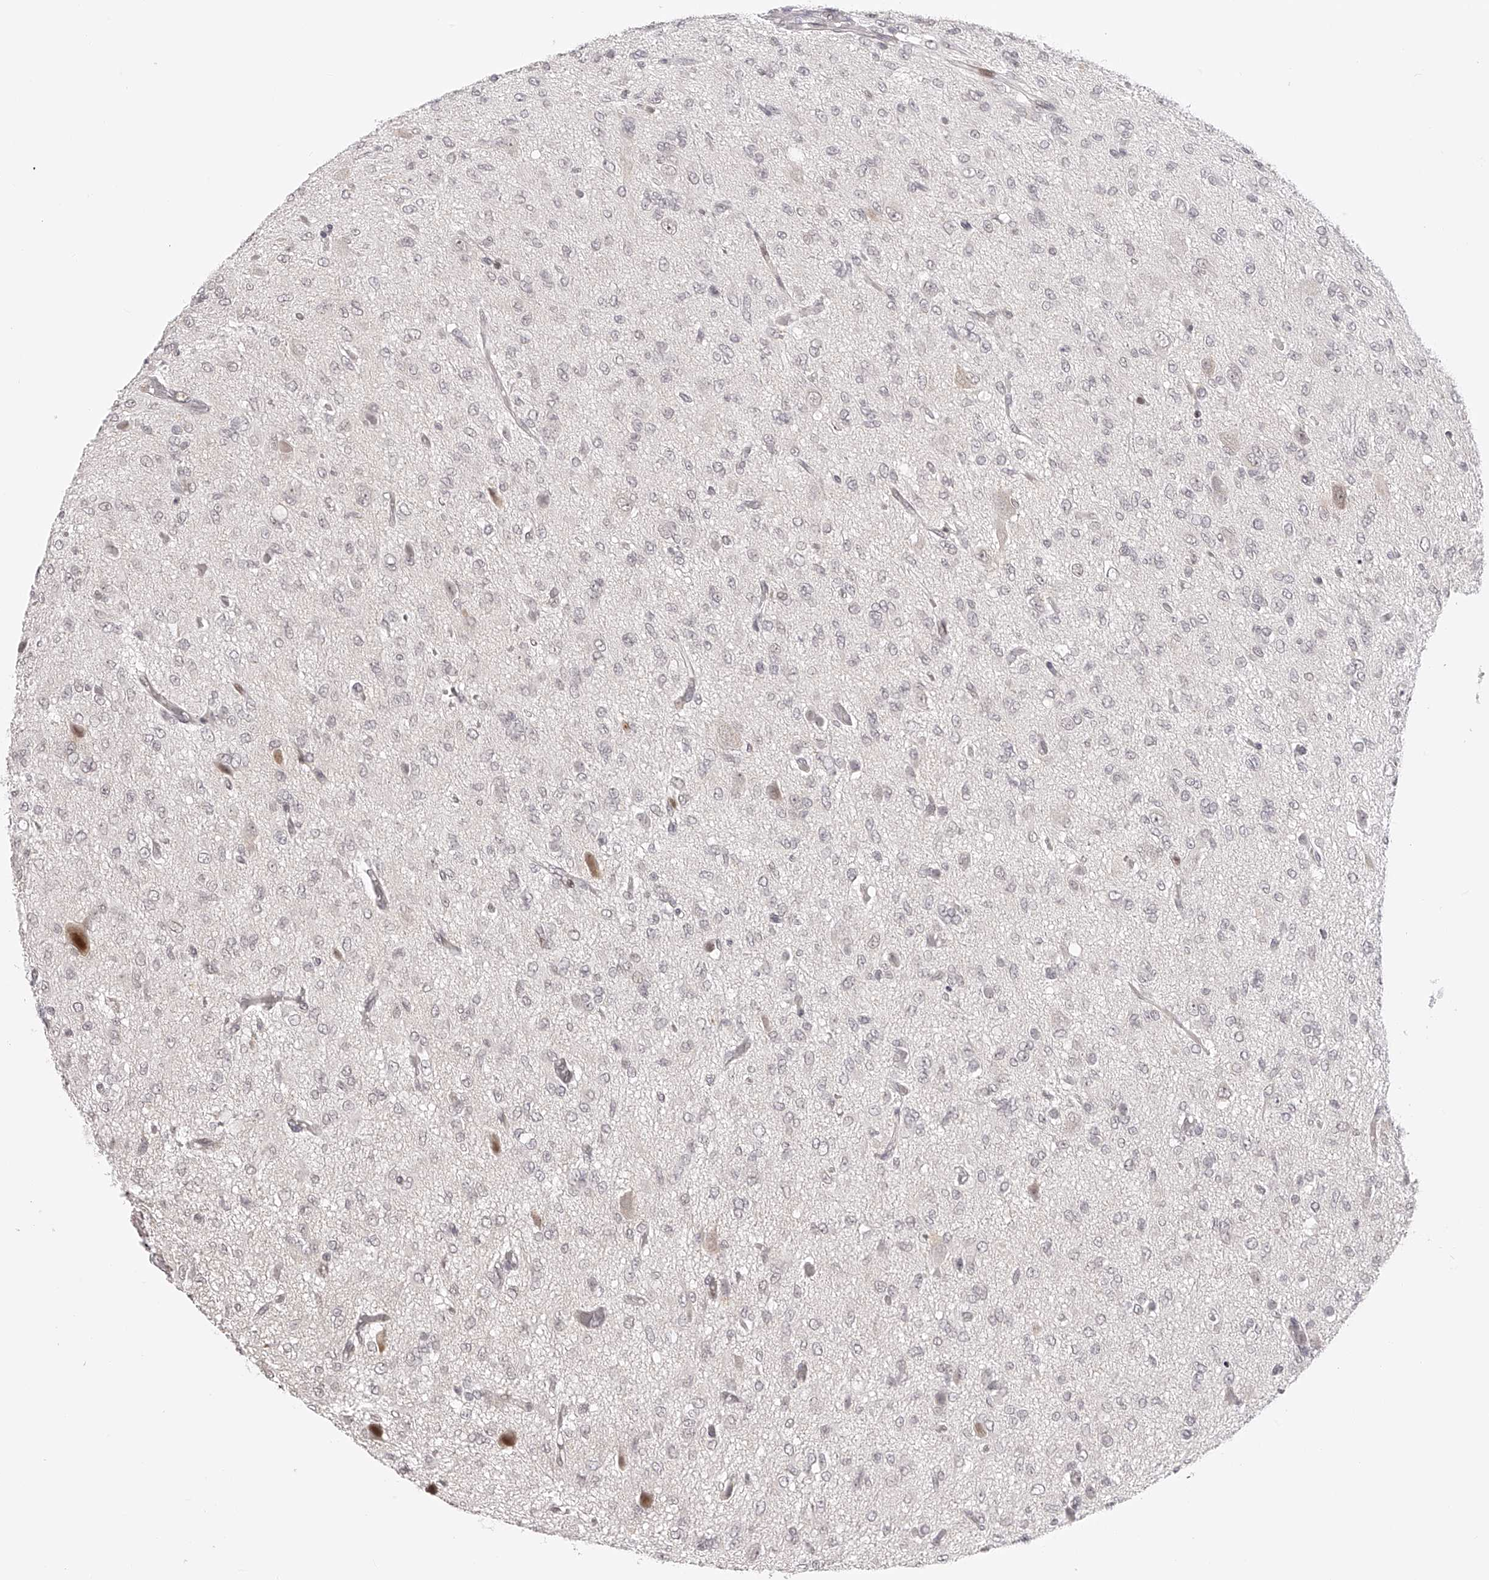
{"staining": {"intensity": "negative", "quantity": "none", "location": "none"}, "tissue": "glioma", "cell_type": "Tumor cells", "image_type": "cancer", "snomed": [{"axis": "morphology", "description": "Glioma, malignant, High grade"}, {"axis": "topography", "description": "Brain"}], "caption": "DAB (3,3'-diaminobenzidine) immunohistochemical staining of glioma displays no significant staining in tumor cells.", "gene": "PLEKHG1", "patient": {"sex": "female", "age": 59}}